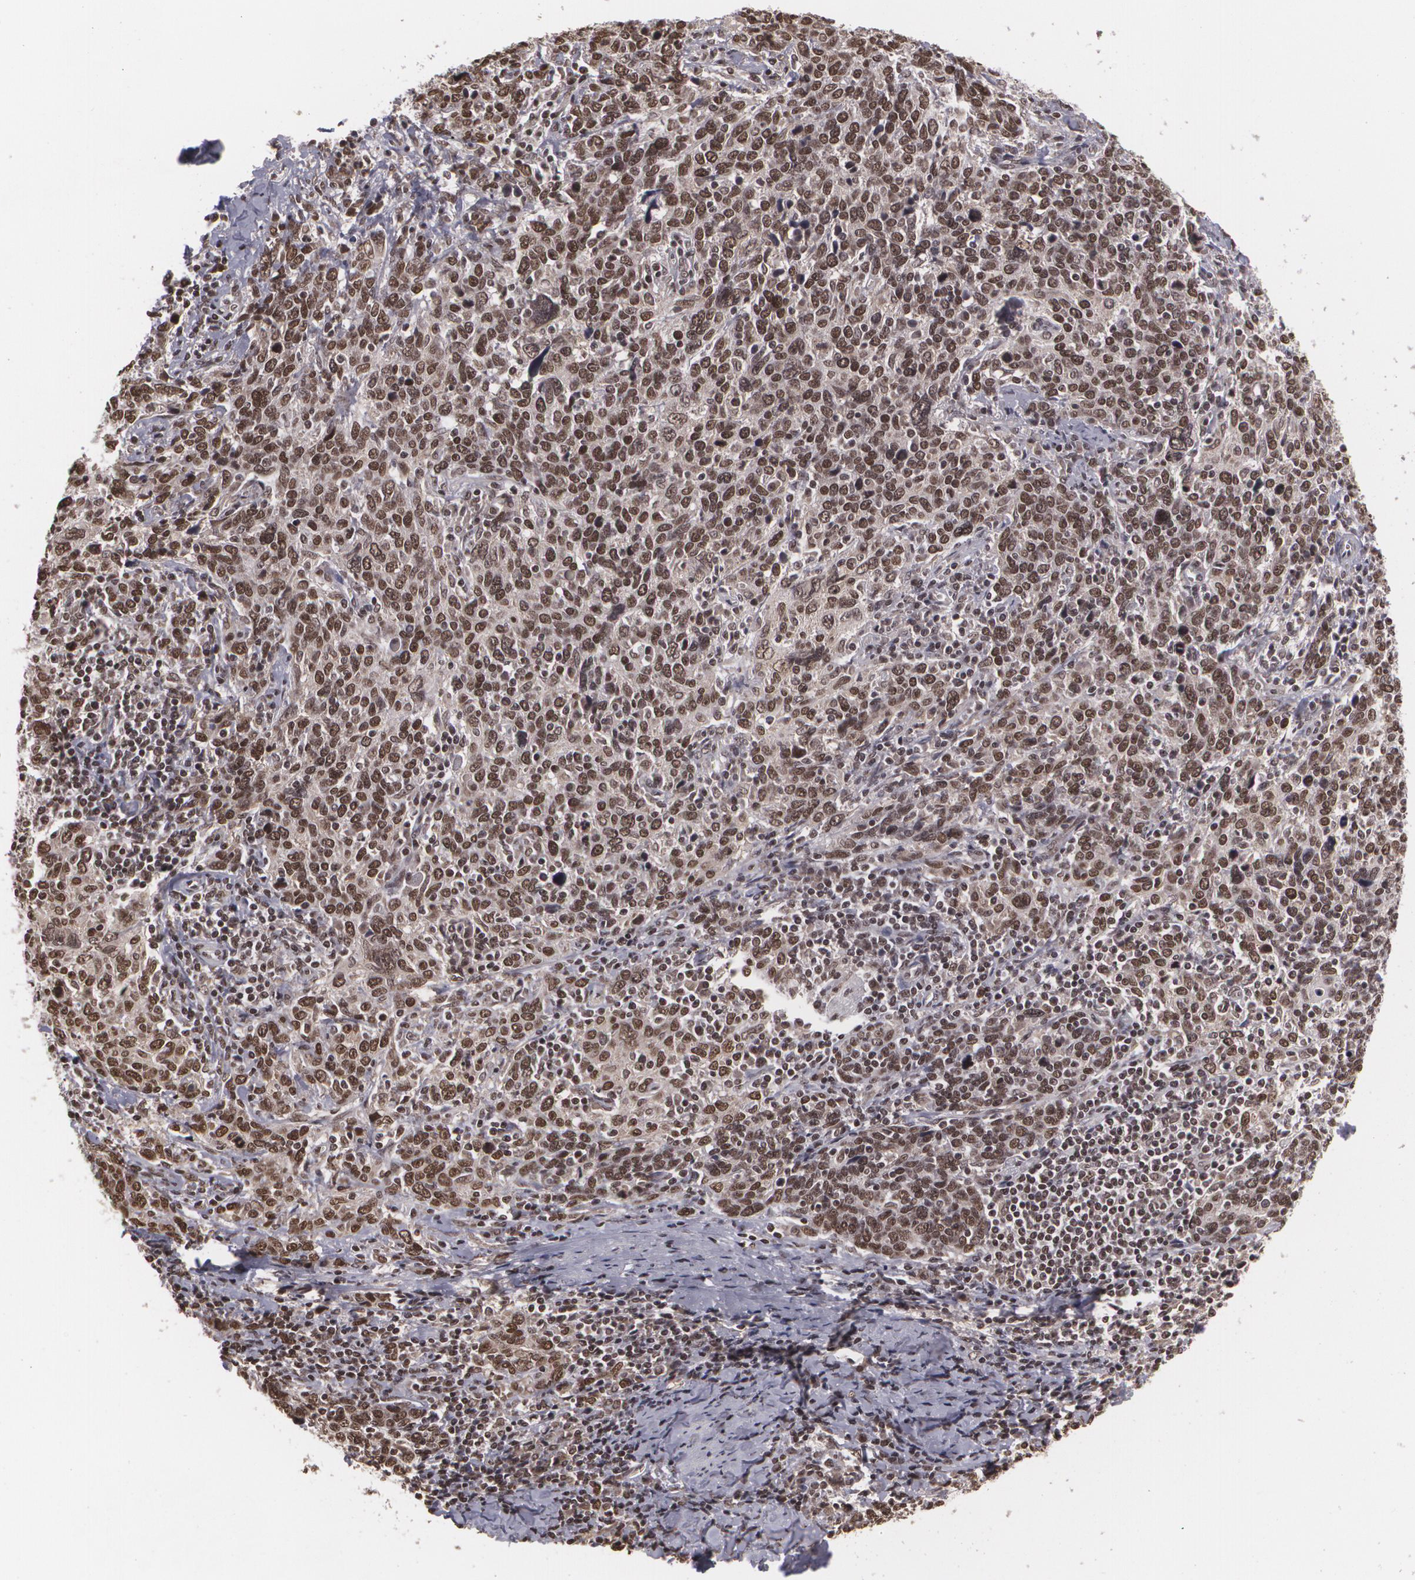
{"staining": {"intensity": "strong", "quantity": ">75%", "location": "nuclear"}, "tissue": "cervical cancer", "cell_type": "Tumor cells", "image_type": "cancer", "snomed": [{"axis": "morphology", "description": "Squamous cell carcinoma, NOS"}, {"axis": "topography", "description": "Cervix"}], "caption": "Squamous cell carcinoma (cervical) was stained to show a protein in brown. There is high levels of strong nuclear staining in approximately >75% of tumor cells. (DAB (3,3'-diaminobenzidine) = brown stain, brightfield microscopy at high magnification).", "gene": "RXRB", "patient": {"sex": "female", "age": 41}}